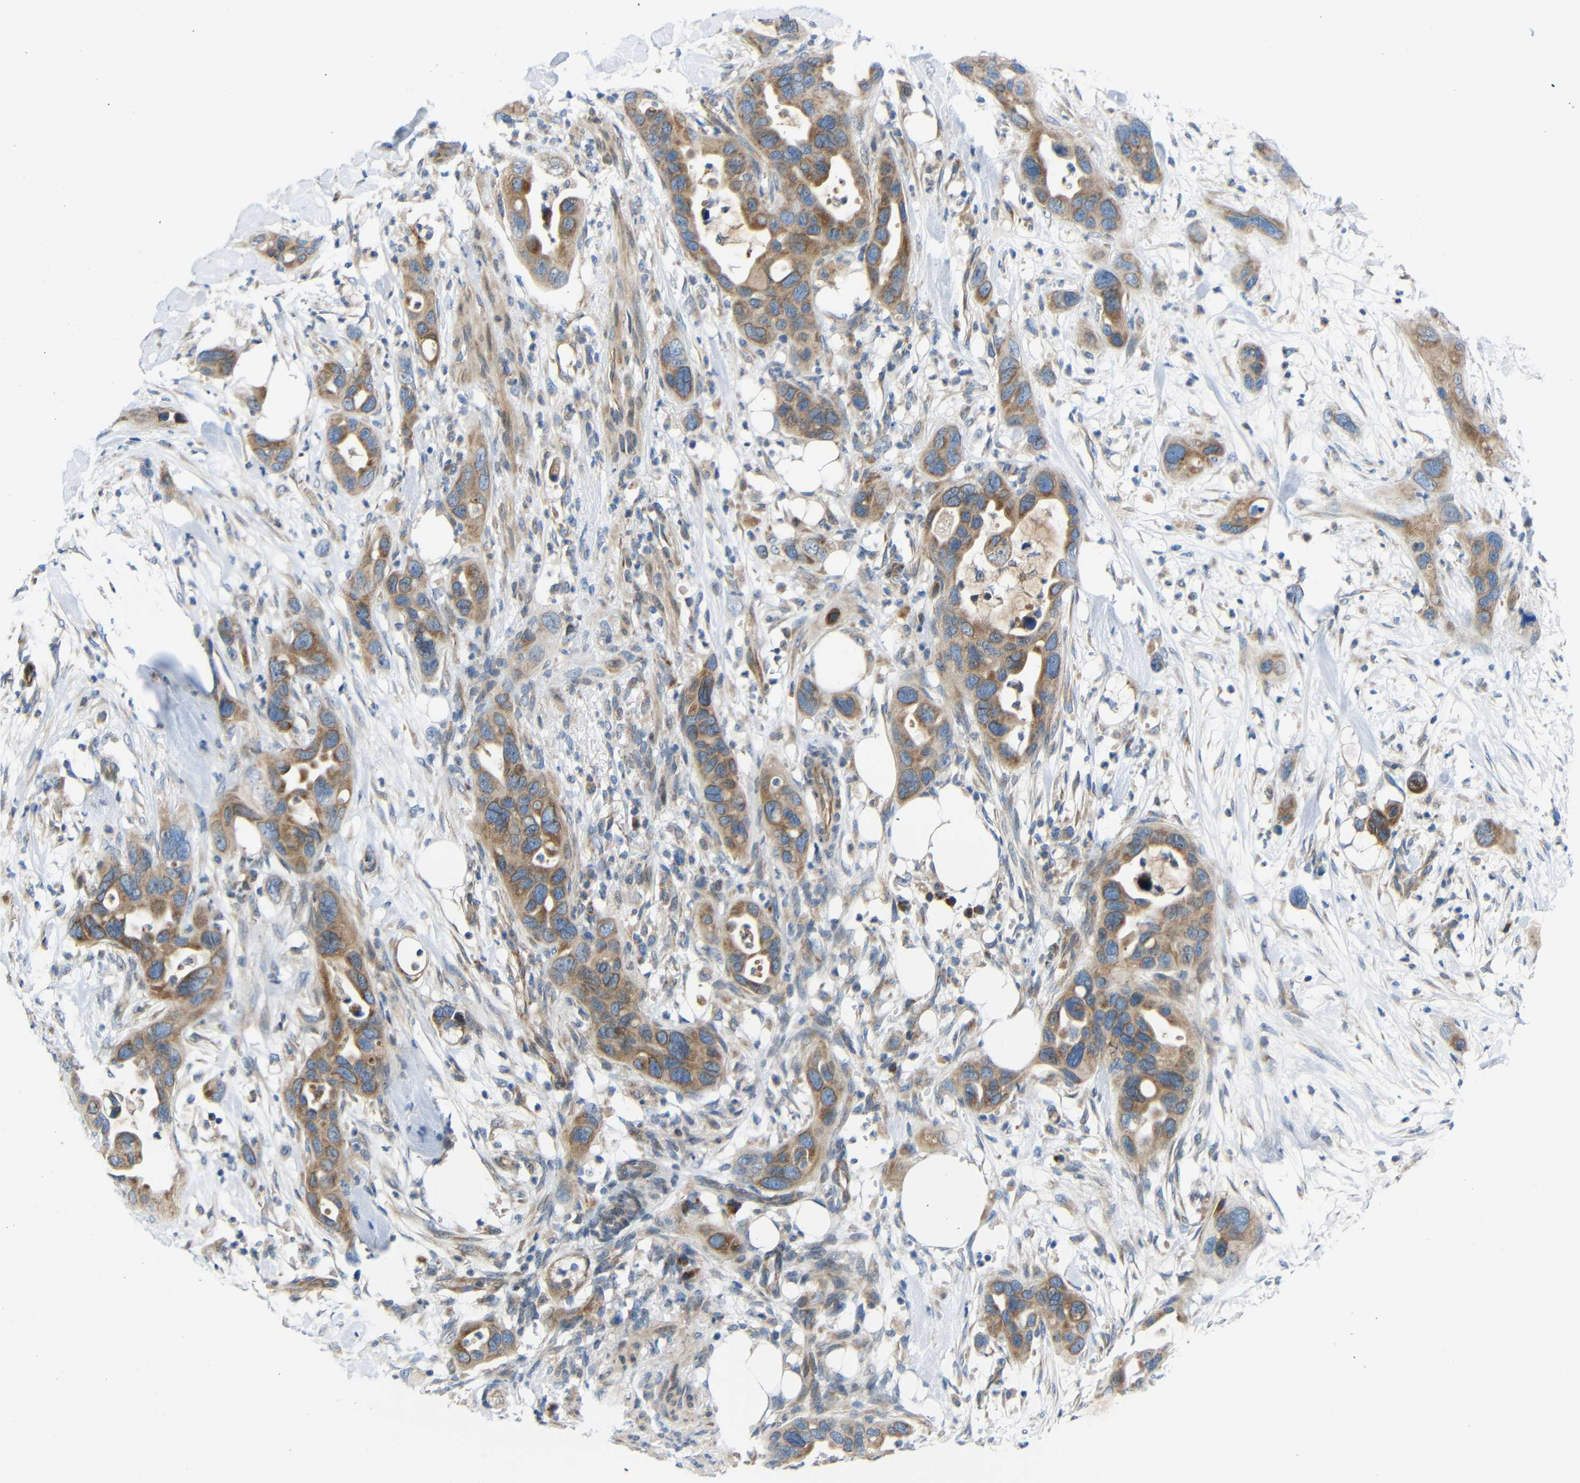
{"staining": {"intensity": "moderate", "quantity": ">75%", "location": "cytoplasmic/membranous"}, "tissue": "pancreatic cancer", "cell_type": "Tumor cells", "image_type": "cancer", "snomed": [{"axis": "morphology", "description": "Adenocarcinoma, NOS"}, {"axis": "topography", "description": "Pancreas"}], "caption": "Pancreatic adenocarcinoma tissue exhibits moderate cytoplasmic/membranous positivity in about >75% of tumor cells The protein is stained brown, and the nuclei are stained in blue (DAB (3,3'-diaminobenzidine) IHC with brightfield microscopy, high magnification).", "gene": "TMEM25", "patient": {"sex": "female", "age": 71}}